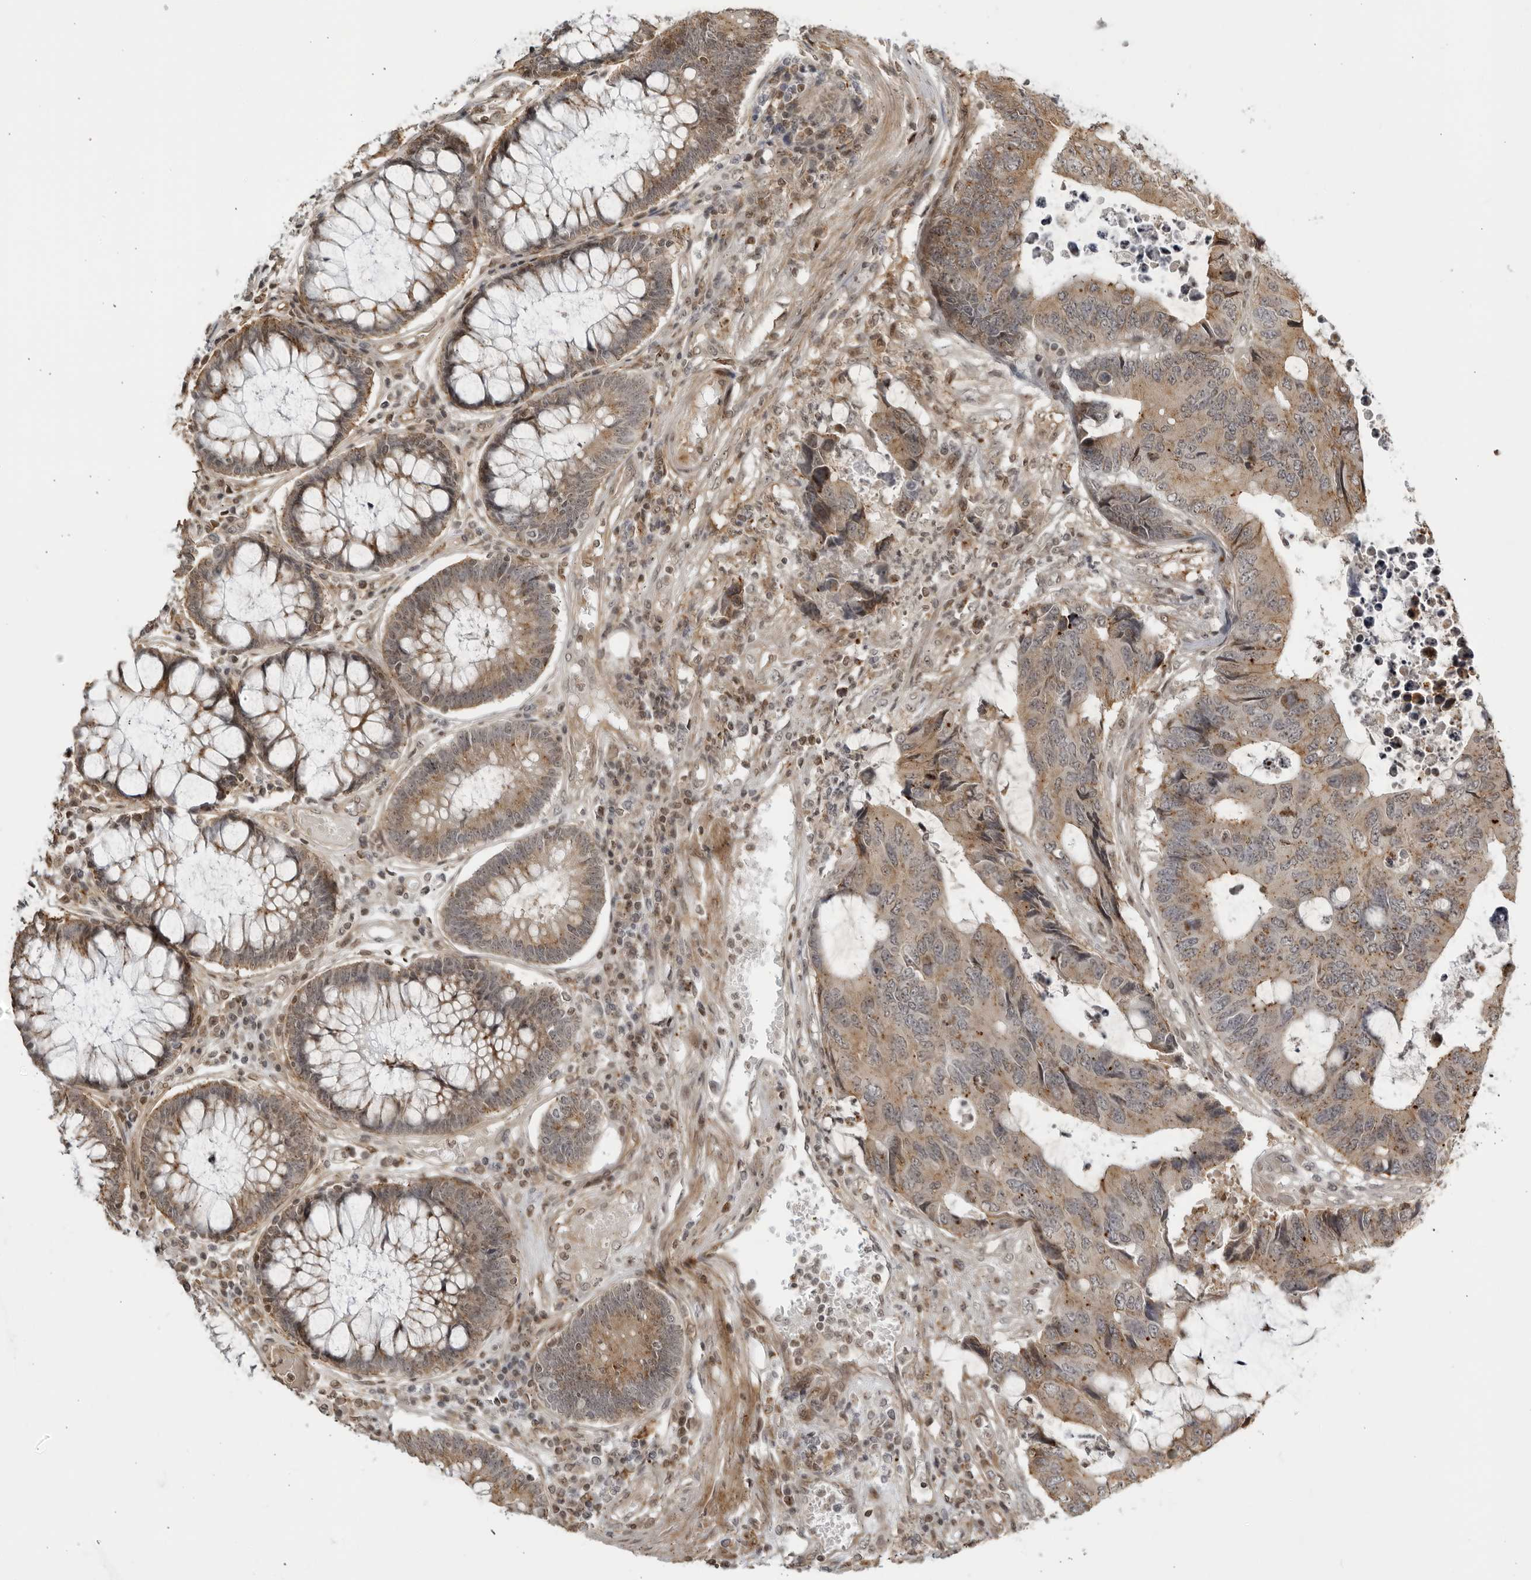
{"staining": {"intensity": "moderate", "quantity": ">75%", "location": "cytoplasmic/membranous"}, "tissue": "colorectal cancer", "cell_type": "Tumor cells", "image_type": "cancer", "snomed": [{"axis": "morphology", "description": "Adenocarcinoma, NOS"}, {"axis": "topography", "description": "Rectum"}], "caption": "Tumor cells exhibit moderate cytoplasmic/membranous staining in approximately >75% of cells in colorectal adenocarcinoma.", "gene": "TCF21", "patient": {"sex": "male", "age": 84}}